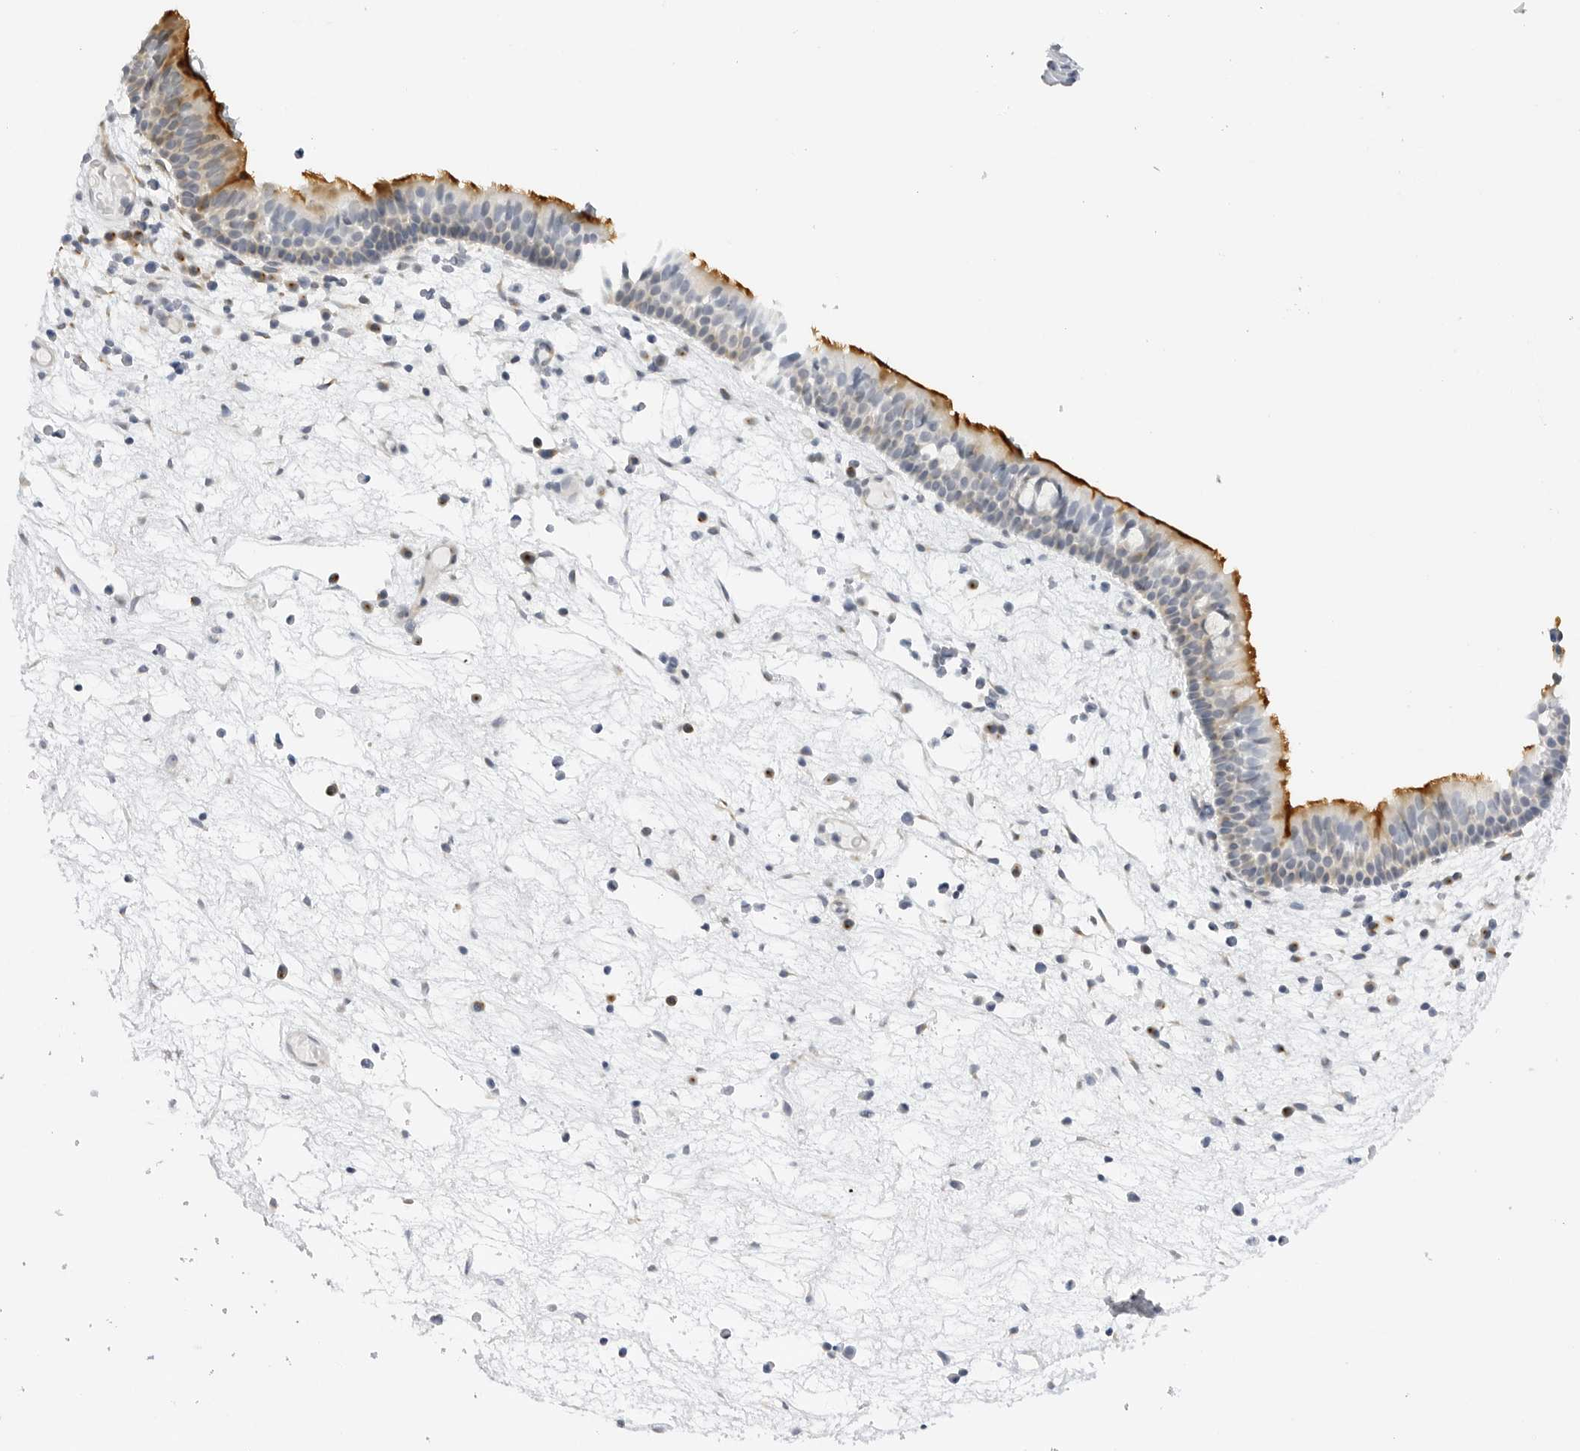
{"staining": {"intensity": "strong", "quantity": "25%-75%", "location": "cytoplasmic/membranous"}, "tissue": "nasopharynx", "cell_type": "Respiratory epithelial cells", "image_type": "normal", "snomed": [{"axis": "morphology", "description": "Normal tissue, NOS"}, {"axis": "morphology", "description": "Inflammation, NOS"}, {"axis": "morphology", "description": "Malignant melanoma, Metastatic site"}, {"axis": "topography", "description": "Nasopharynx"}], "caption": "Respiratory epithelial cells reveal strong cytoplasmic/membranous positivity in approximately 25%-75% of cells in normal nasopharynx. (Brightfield microscopy of DAB IHC at high magnification).", "gene": "MAP2K5", "patient": {"sex": "male", "age": 70}}